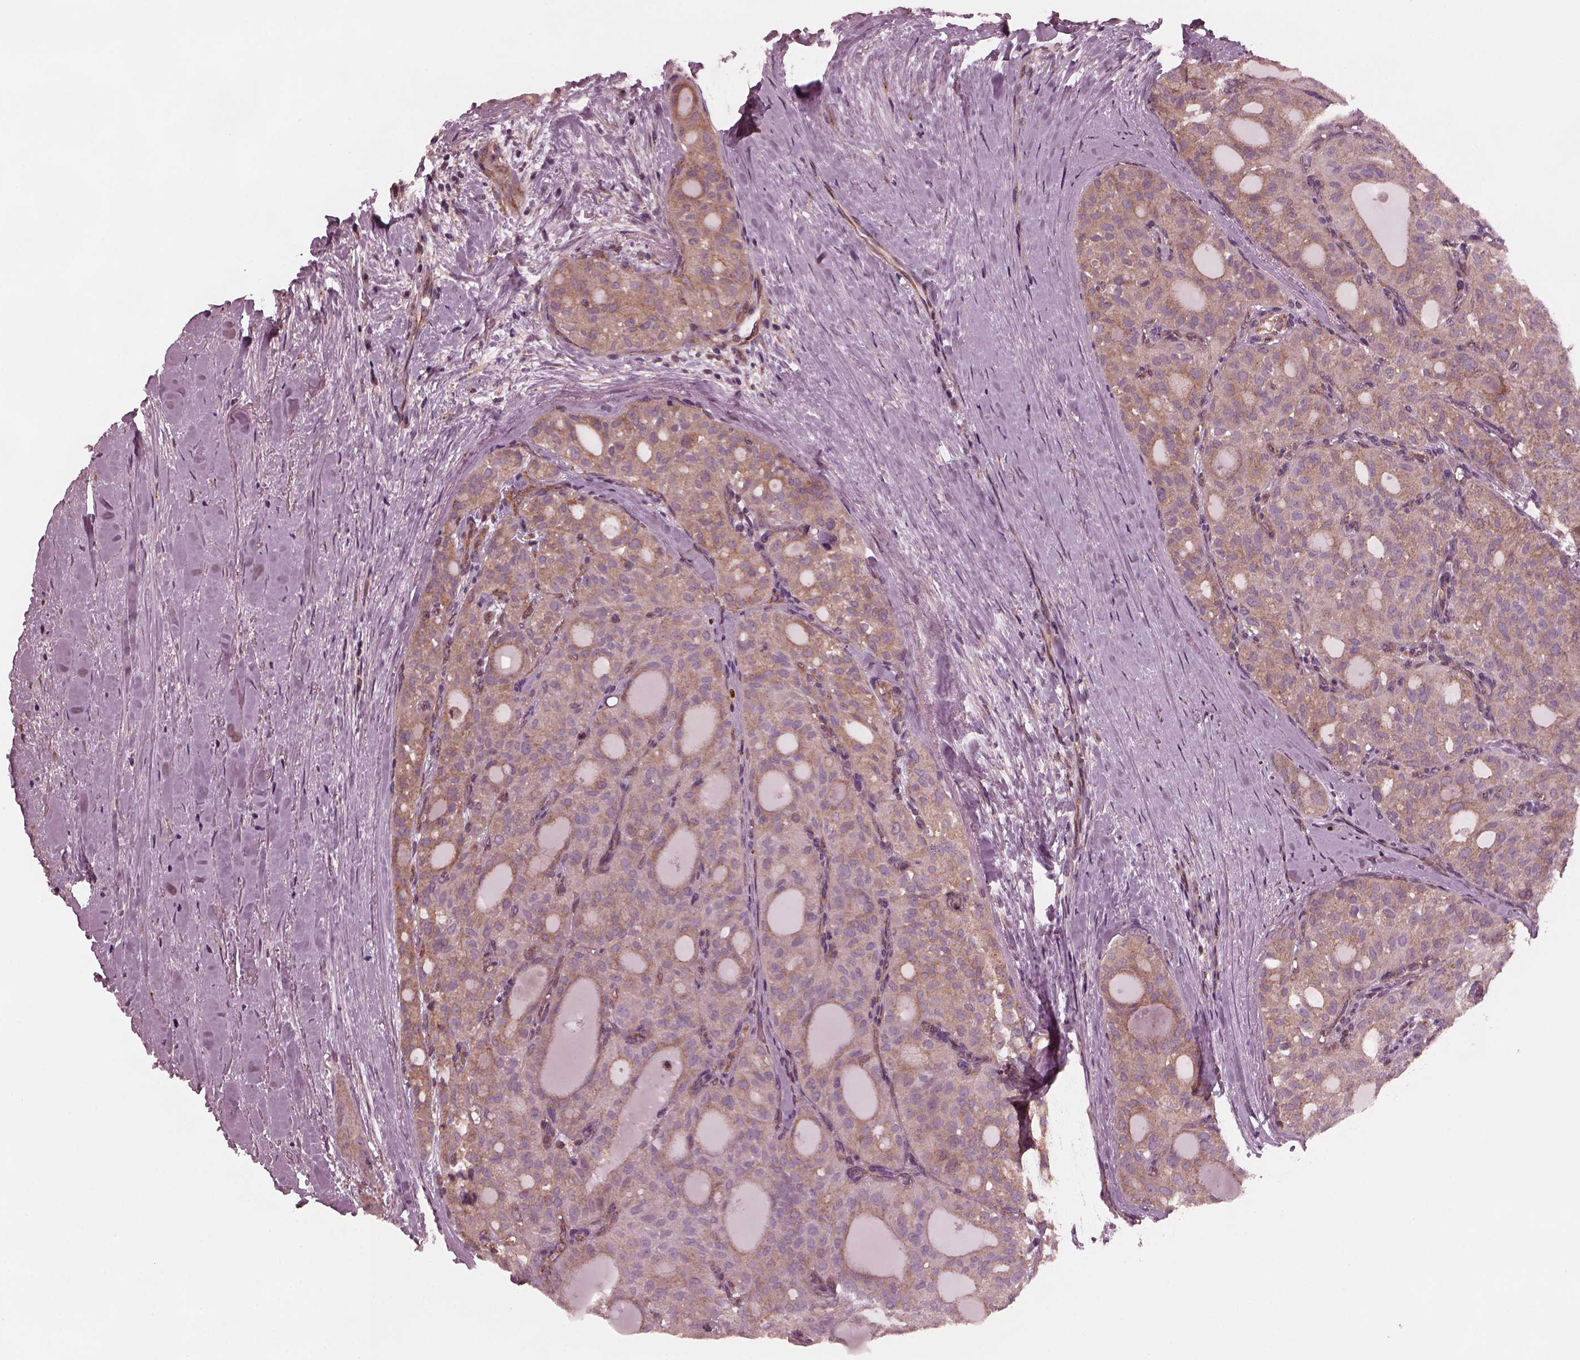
{"staining": {"intensity": "moderate", "quantity": ">75%", "location": "cytoplasmic/membranous"}, "tissue": "thyroid cancer", "cell_type": "Tumor cells", "image_type": "cancer", "snomed": [{"axis": "morphology", "description": "Follicular adenoma carcinoma, NOS"}, {"axis": "topography", "description": "Thyroid gland"}], "caption": "Protein expression analysis of thyroid cancer reveals moderate cytoplasmic/membranous expression in about >75% of tumor cells. Nuclei are stained in blue.", "gene": "TUBG1", "patient": {"sex": "male", "age": 75}}